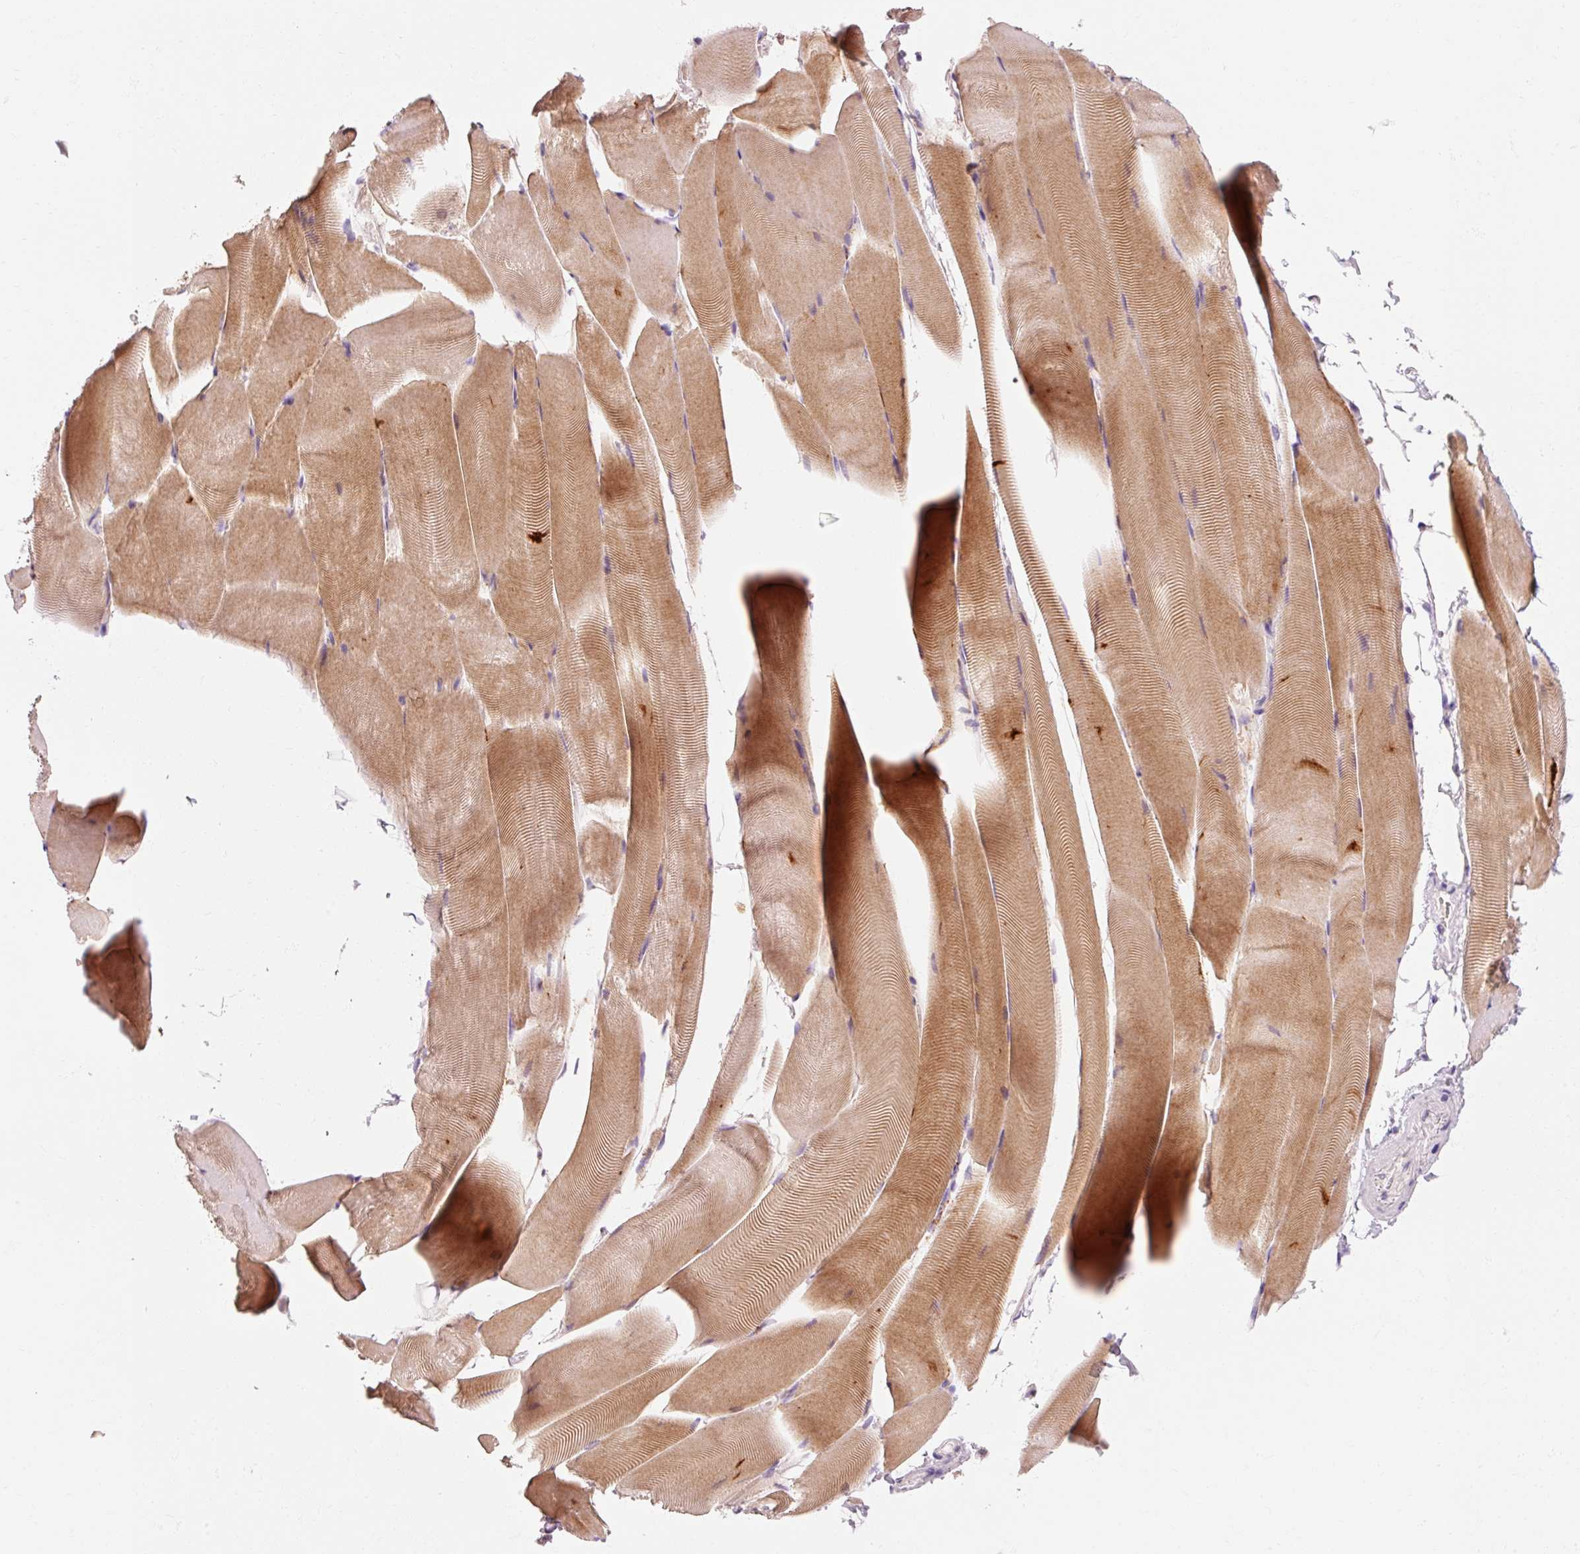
{"staining": {"intensity": "moderate", "quantity": "25%-75%", "location": "cytoplasmic/membranous"}, "tissue": "skeletal muscle", "cell_type": "Myocytes", "image_type": "normal", "snomed": [{"axis": "morphology", "description": "Normal tissue, NOS"}, {"axis": "topography", "description": "Skeletal muscle"}], "caption": "Unremarkable skeletal muscle shows moderate cytoplasmic/membranous positivity in about 25%-75% of myocytes (Stains: DAB (3,3'-diaminobenzidine) in brown, nuclei in blue, Microscopy: brightfield microscopy at high magnification)..", "gene": "OR8K1", "patient": {"sex": "female", "age": 64}}